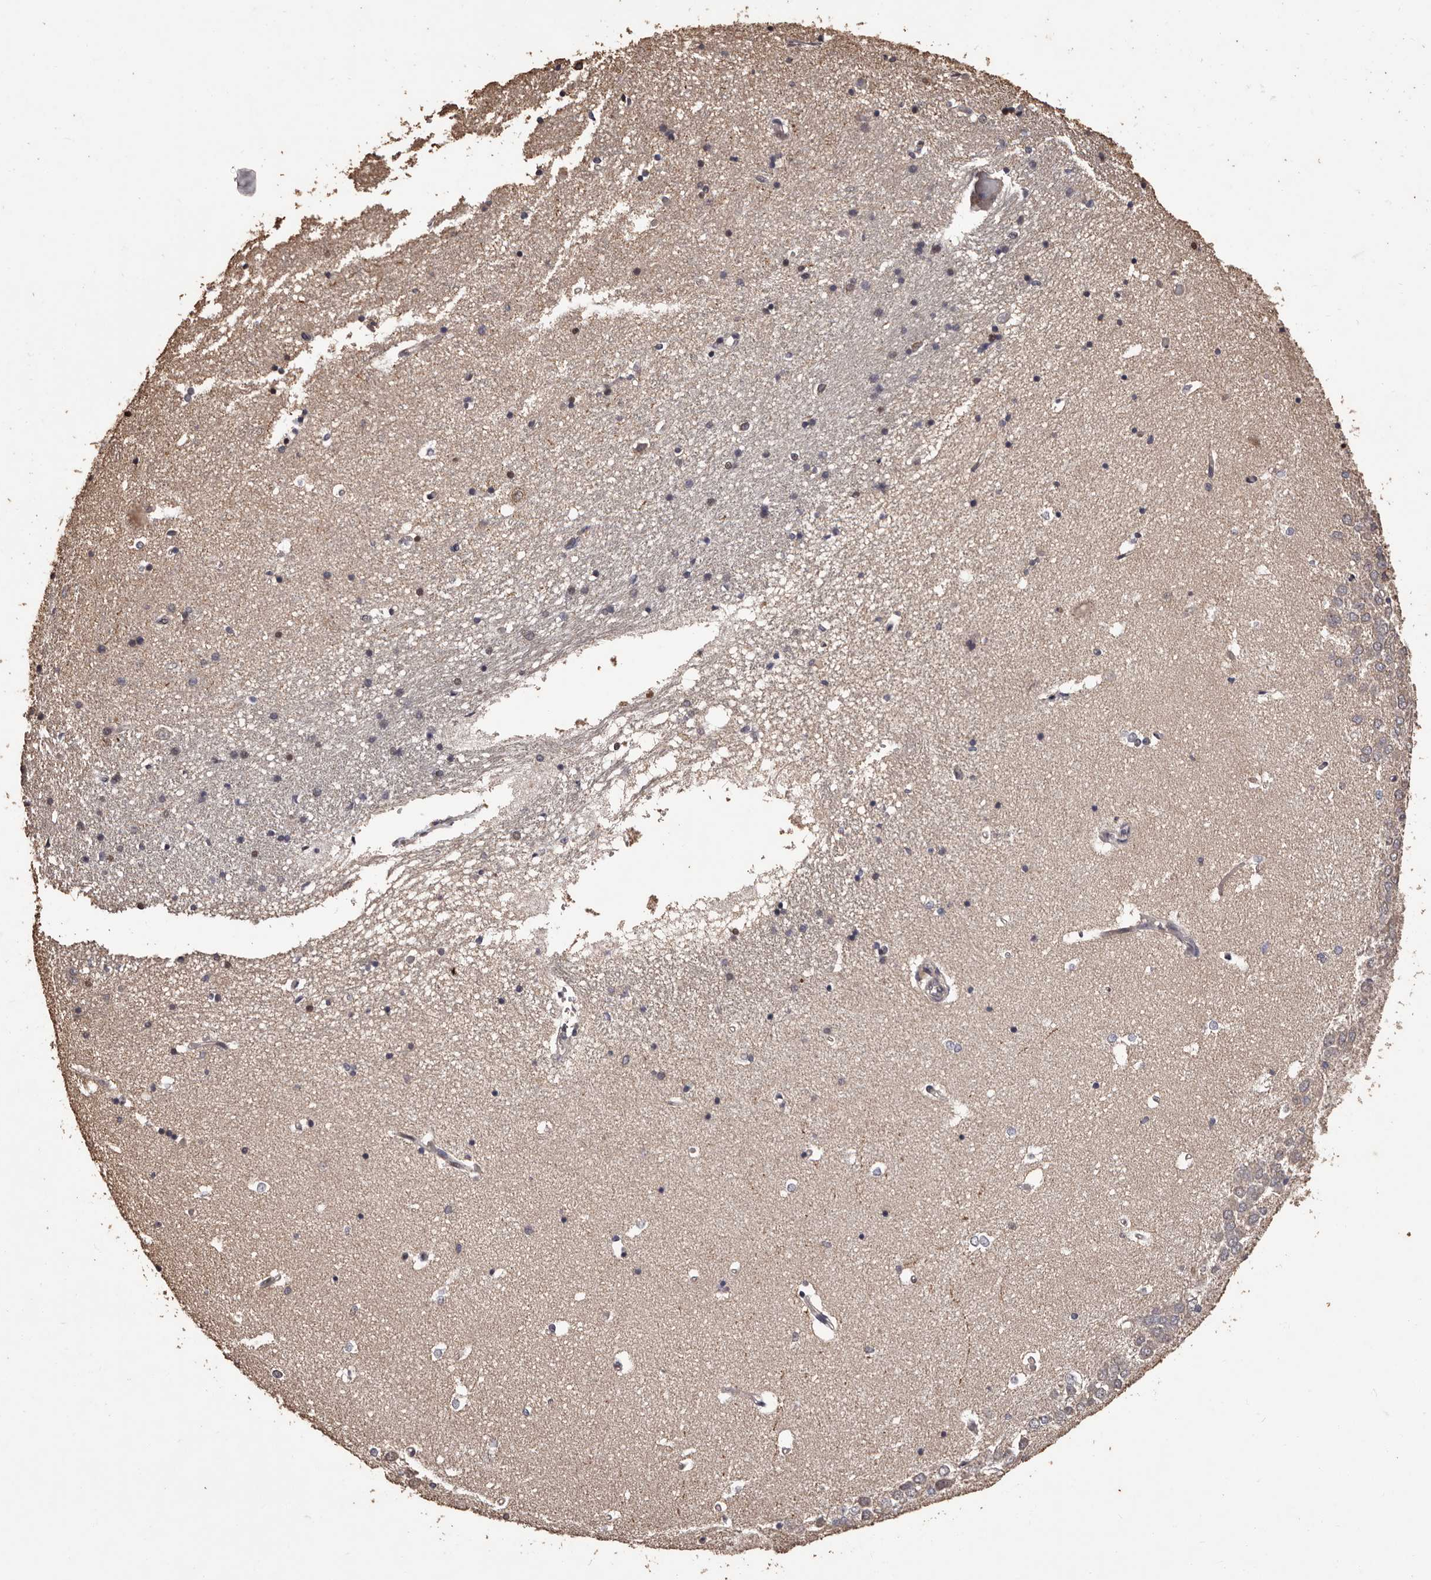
{"staining": {"intensity": "moderate", "quantity": "<25%", "location": "cytoplasmic/membranous"}, "tissue": "hippocampus", "cell_type": "Glial cells", "image_type": "normal", "snomed": [{"axis": "morphology", "description": "Normal tissue, NOS"}, {"axis": "topography", "description": "Hippocampus"}], "caption": "Immunohistochemistry (IHC) image of unremarkable human hippocampus stained for a protein (brown), which reveals low levels of moderate cytoplasmic/membranous positivity in approximately <25% of glial cells.", "gene": "NAV1", "patient": {"sex": "male", "age": 45}}